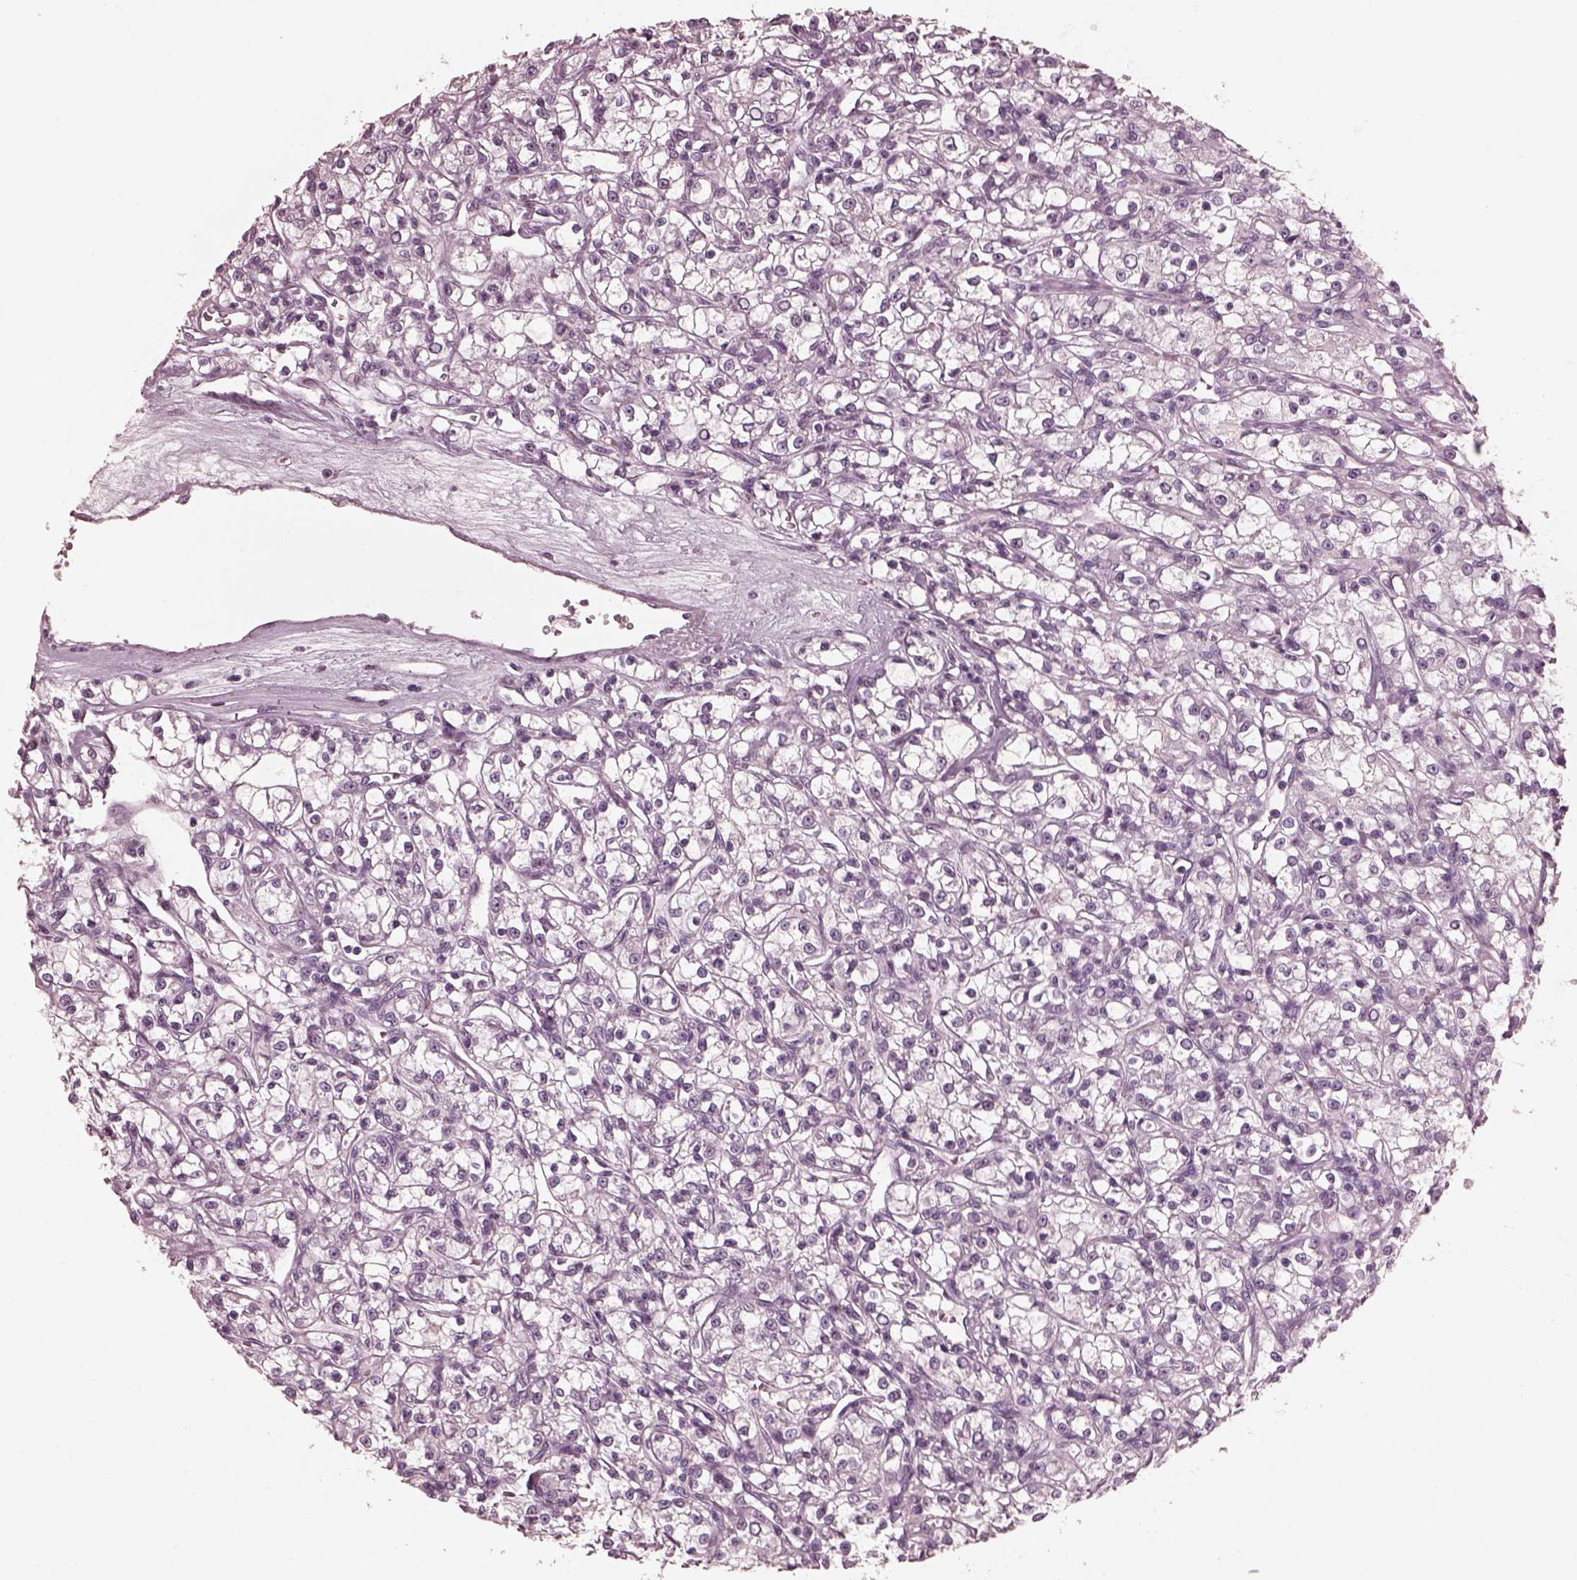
{"staining": {"intensity": "negative", "quantity": "none", "location": "none"}, "tissue": "renal cancer", "cell_type": "Tumor cells", "image_type": "cancer", "snomed": [{"axis": "morphology", "description": "Adenocarcinoma, NOS"}, {"axis": "topography", "description": "Kidney"}], "caption": "Renal adenocarcinoma was stained to show a protein in brown. There is no significant expression in tumor cells. (Stains: DAB IHC with hematoxylin counter stain, Microscopy: brightfield microscopy at high magnification).", "gene": "CGA", "patient": {"sex": "female", "age": 59}}